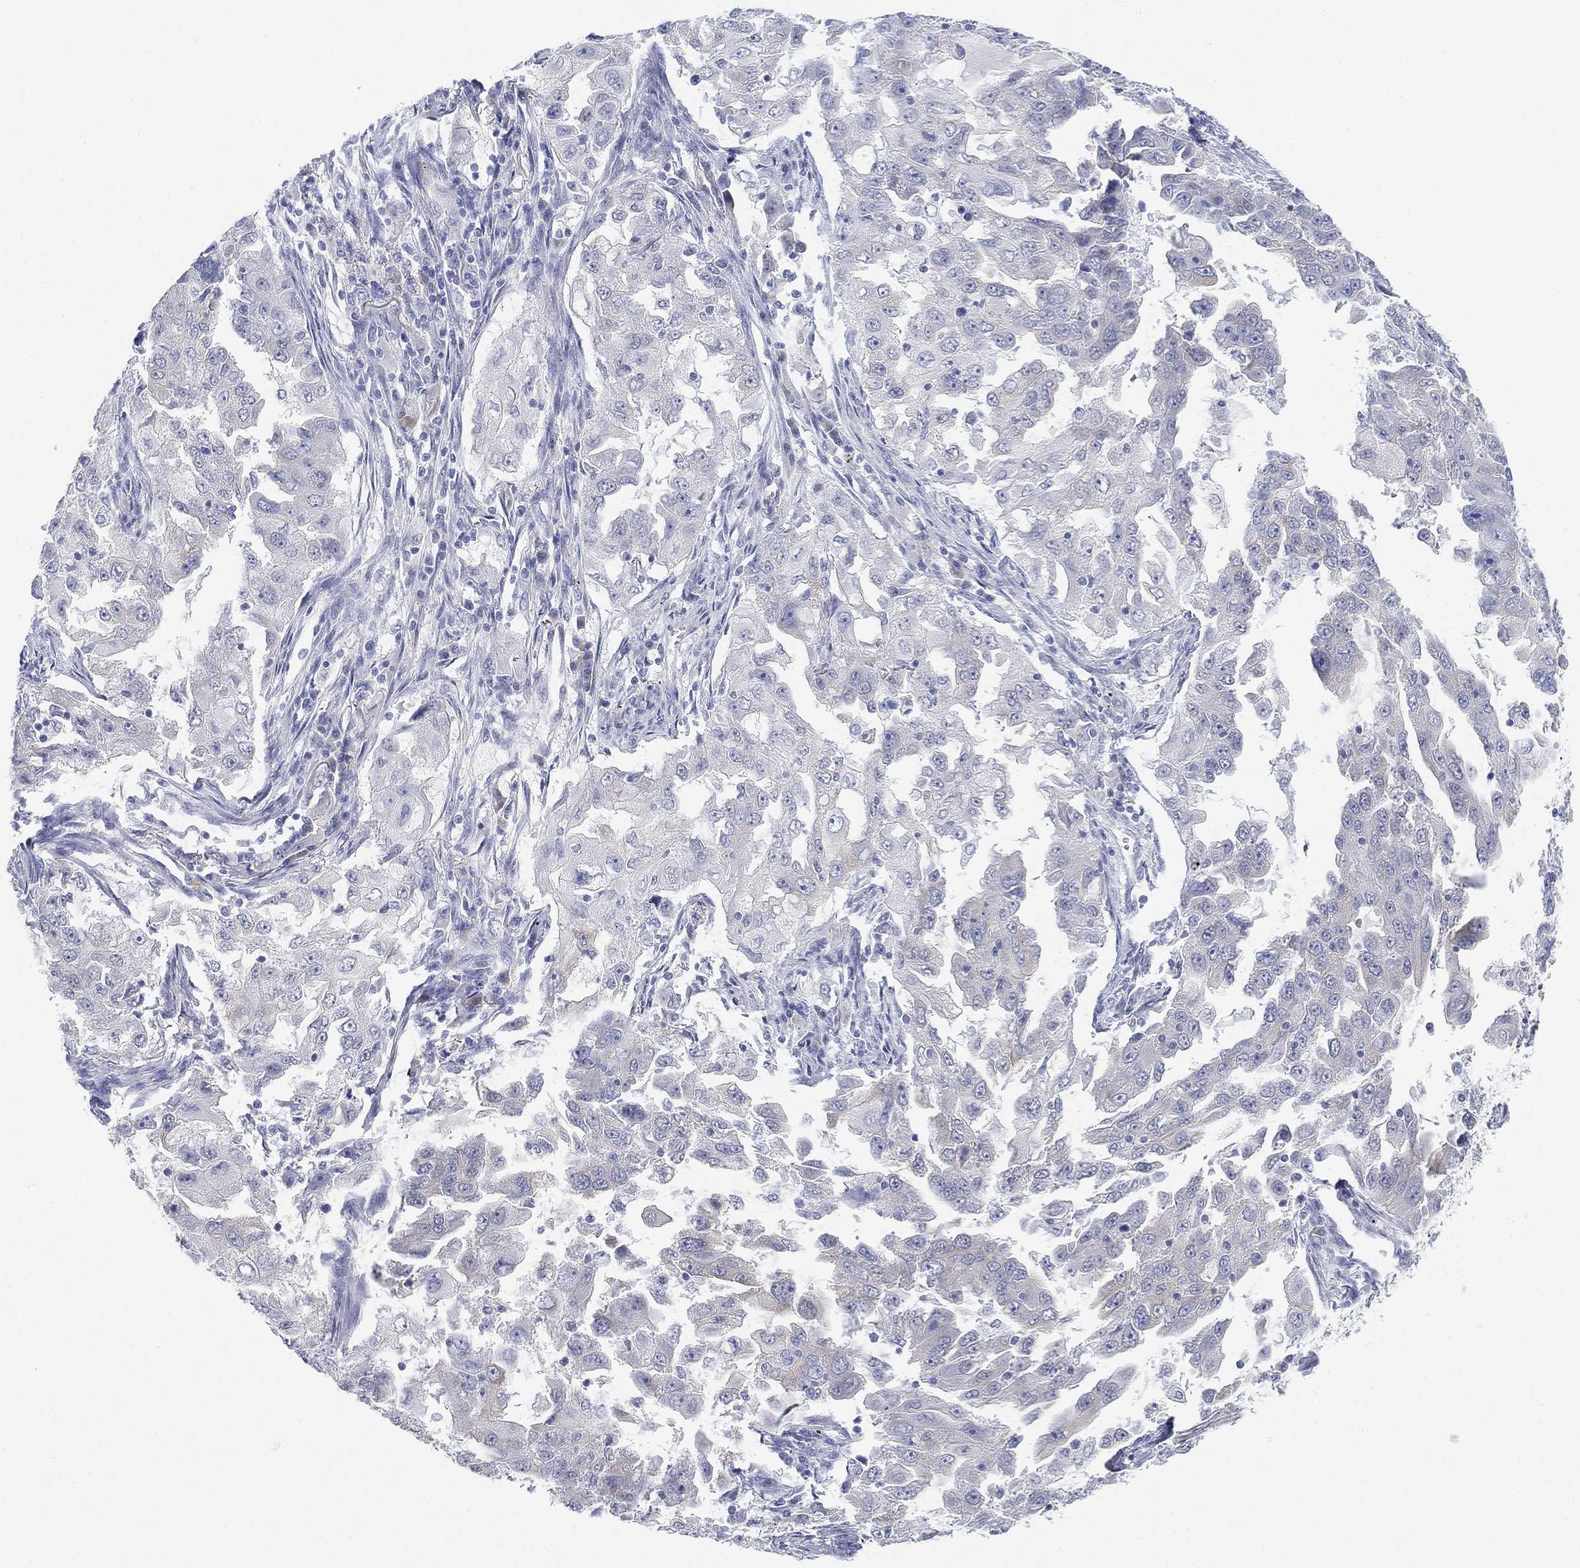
{"staining": {"intensity": "negative", "quantity": "none", "location": "none"}, "tissue": "lung cancer", "cell_type": "Tumor cells", "image_type": "cancer", "snomed": [{"axis": "morphology", "description": "Adenocarcinoma, NOS"}, {"axis": "topography", "description": "Lung"}], "caption": "Immunohistochemical staining of human lung adenocarcinoma reveals no significant staining in tumor cells.", "gene": "GCNA", "patient": {"sex": "female", "age": 61}}